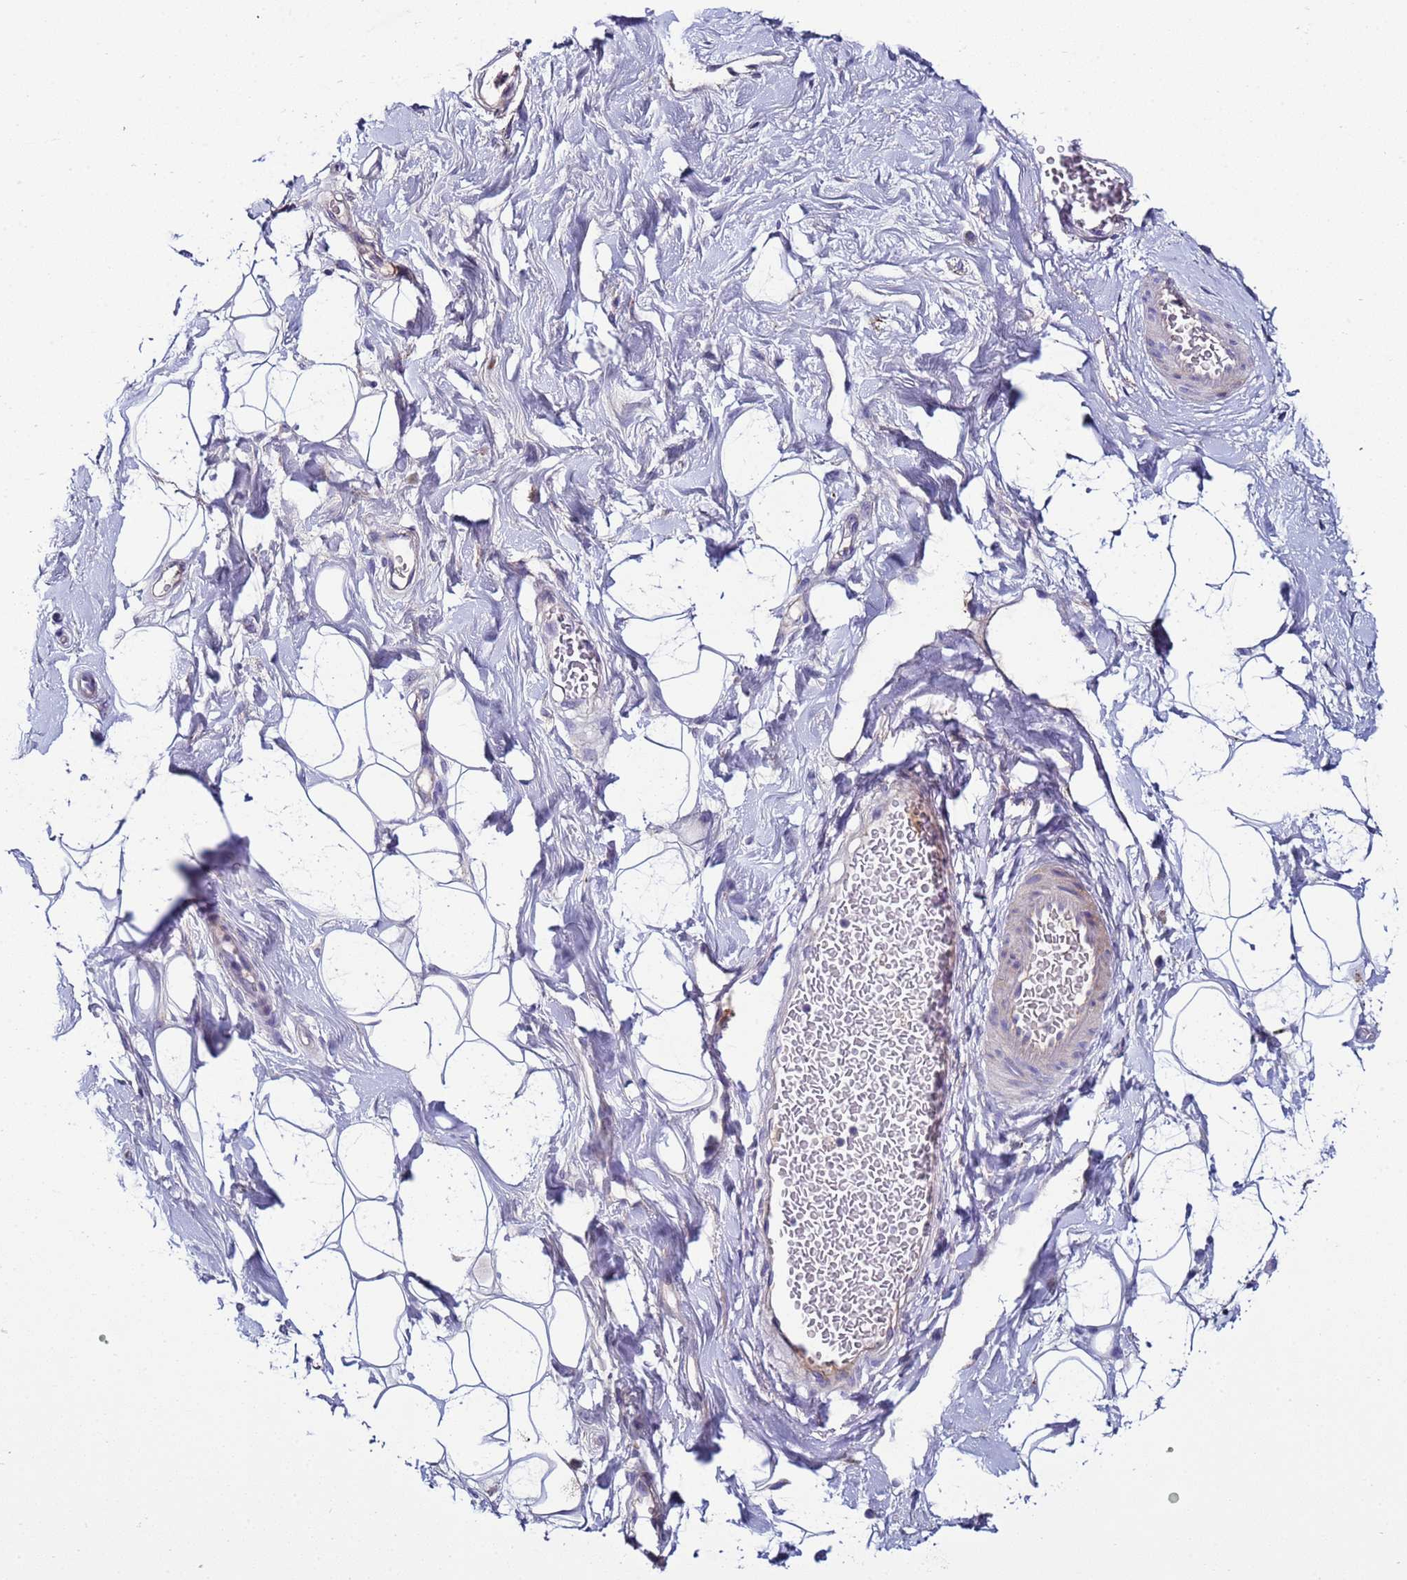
{"staining": {"intensity": "negative", "quantity": "none", "location": "none"}, "tissue": "adipose tissue", "cell_type": "Adipocytes", "image_type": "normal", "snomed": [{"axis": "morphology", "description": "Normal tissue, NOS"}, {"axis": "topography", "description": "Breast"}], "caption": "Normal adipose tissue was stained to show a protein in brown. There is no significant staining in adipocytes. Brightfield microscopy of immunohistochemistry stained with DAB (3,3'-diaminobenzidine) (brown) and hematoxylin (blue), captured at high magnification.", "gene": "TRIM51G", "patient": {"sex": "female", "age": 26}}